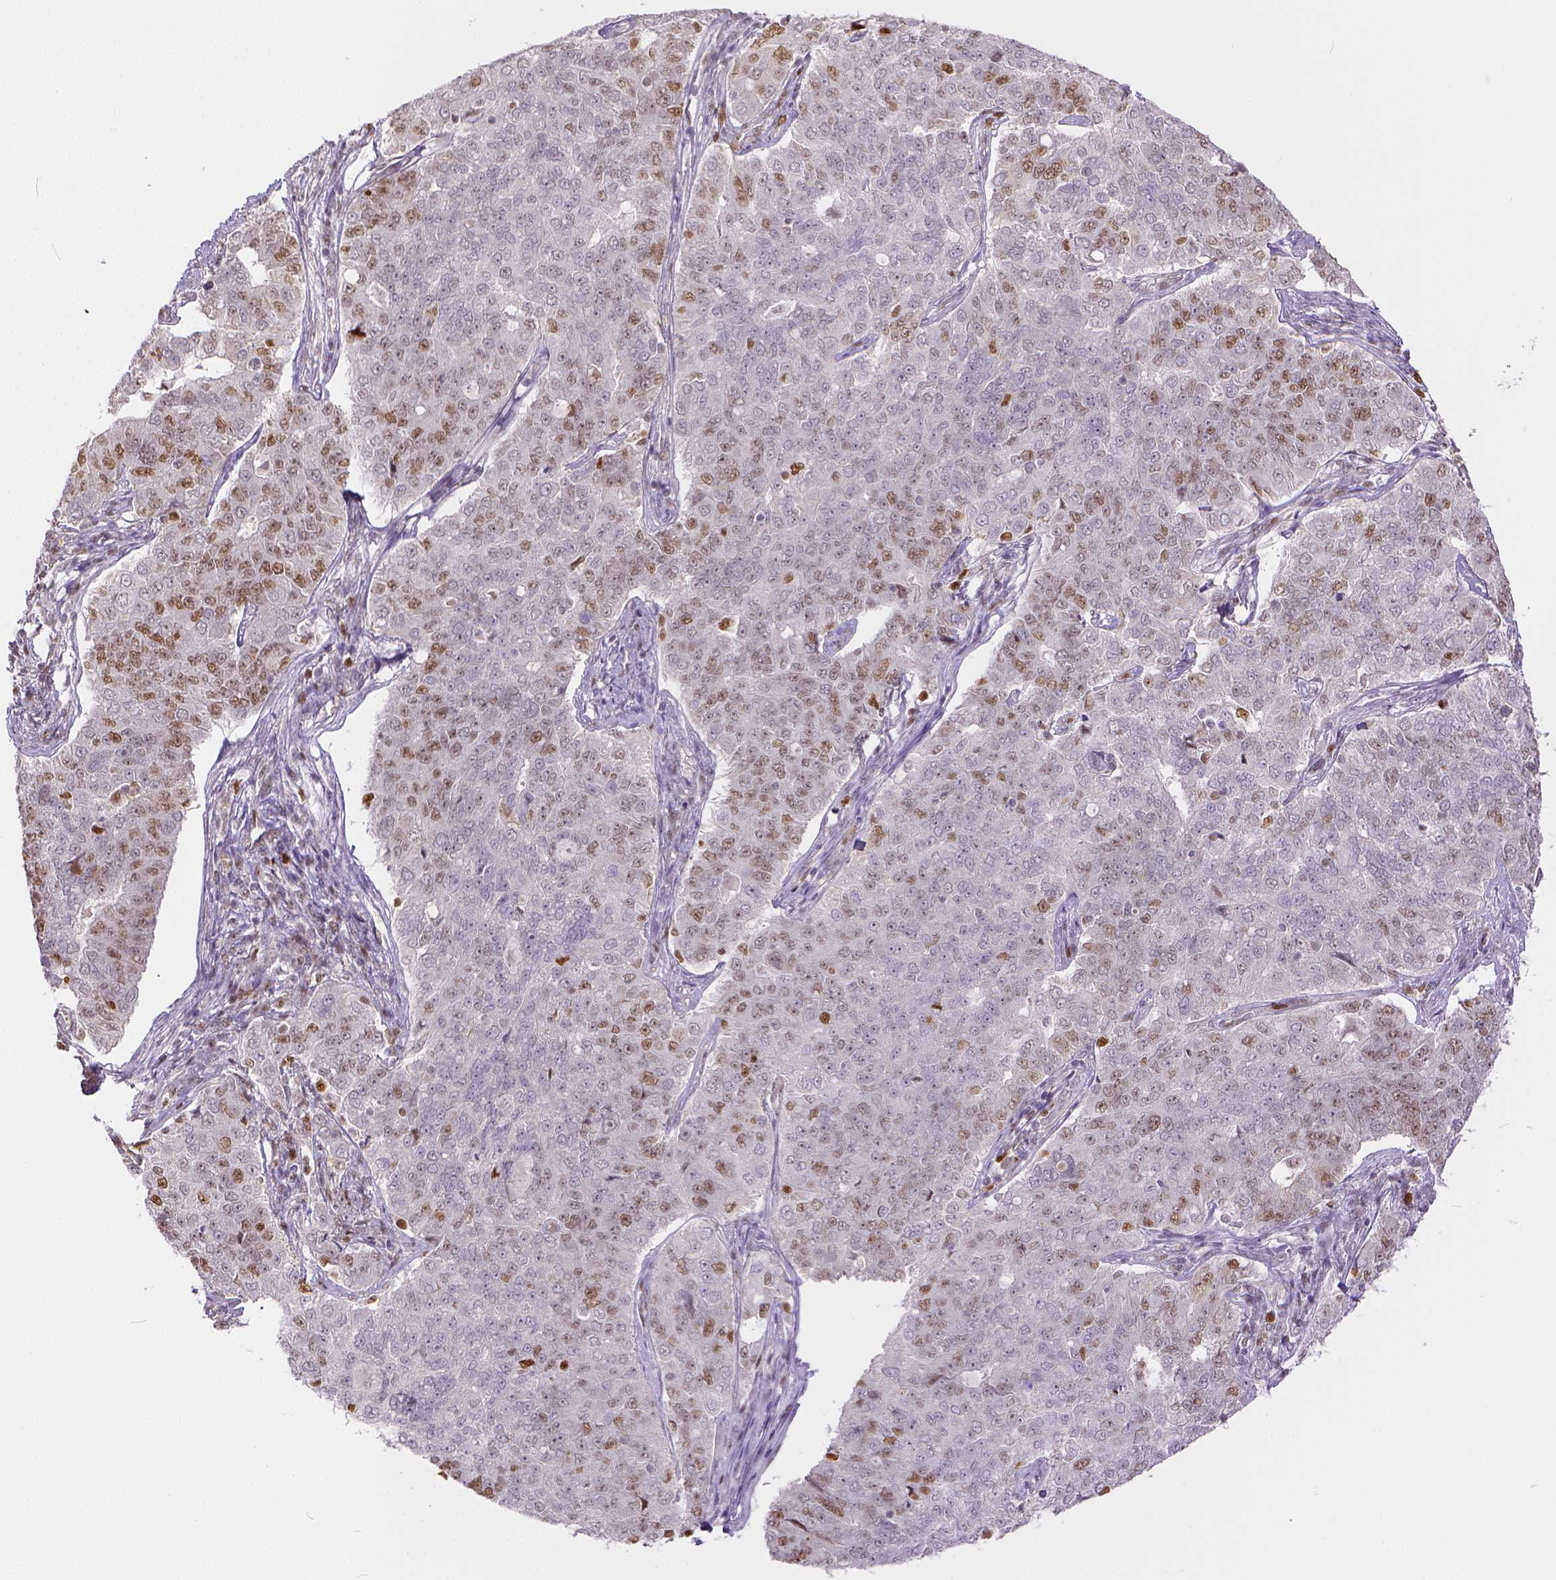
{"staining": {"intensity": "weak", "quantity": "25%-75%", "location": "nuclear"}, "tissue": "endometrial cancer", "cell_type": "Tumor cells", "image_type": "cancer", "snomed": [{"axis": "morphology", "description": "Adenocarcinoma, NOS"}, {"axis": "topography", "description": "Endometrium"}], "caption": "A brown stain labels weak nuclear staining of a protein in human endometrial cancer (adenocarcinoma) tumor cells.", "gene": "ERCC1", "patient": {"sex": "female", "age": 43}}